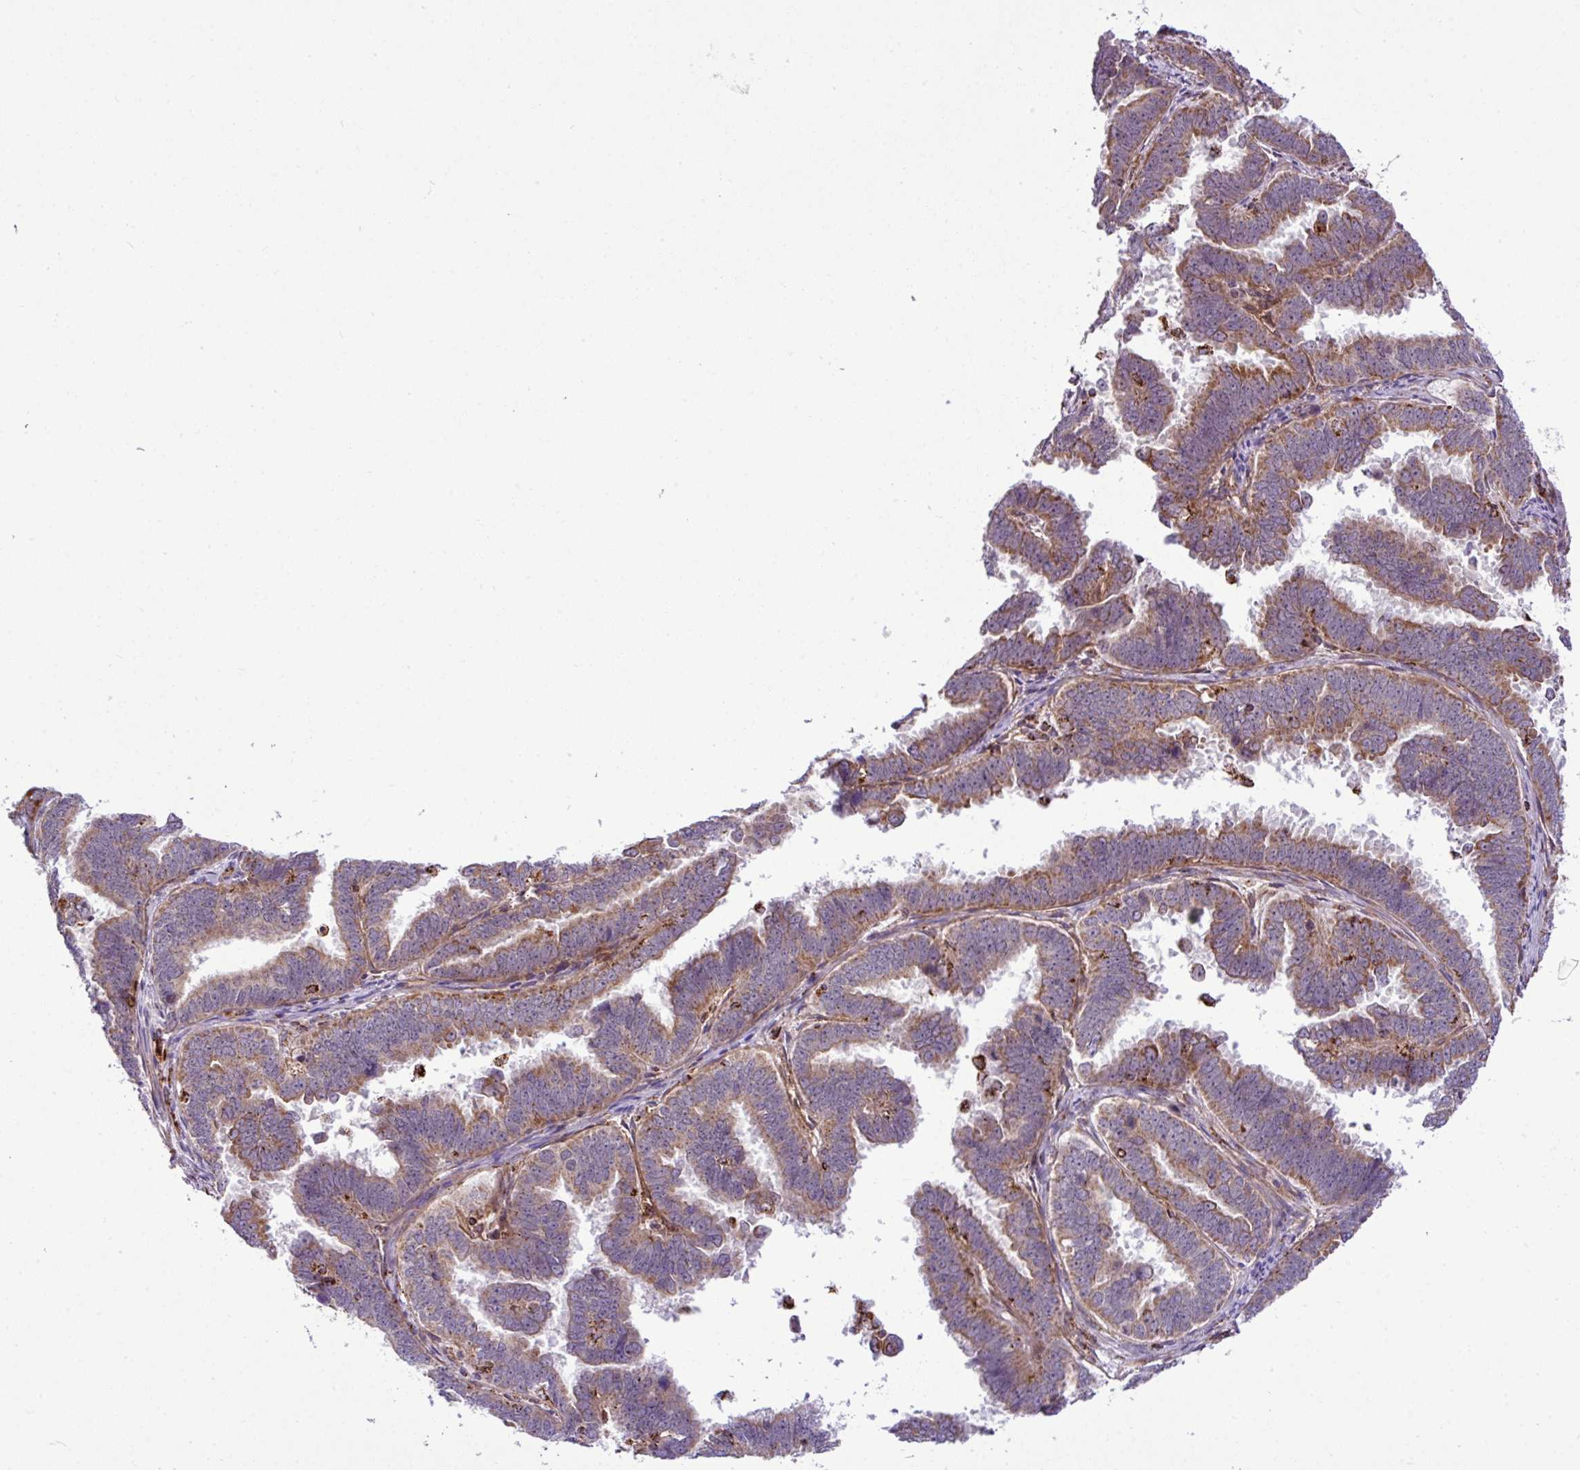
{"staining": {"intensity": "moderate", "quantity": ">75%", "location": "cytoplasmic/membranous"}, "tissue": "endometrial cancer", "cell_type": "Tumor cells", "image_type": "cancer", "snomed": [{"axis": "morphology", "description": "Adenocarcinoma, NOS"}, {"axis": "topography", "description": "Endometrium"}], "caption": "Human endometrial adenocarcinoma stained with a protein marker shows moderate staining in tumor cells.", "gene": "ZNF569", "patient": {"sex": "female", "age": 75}}